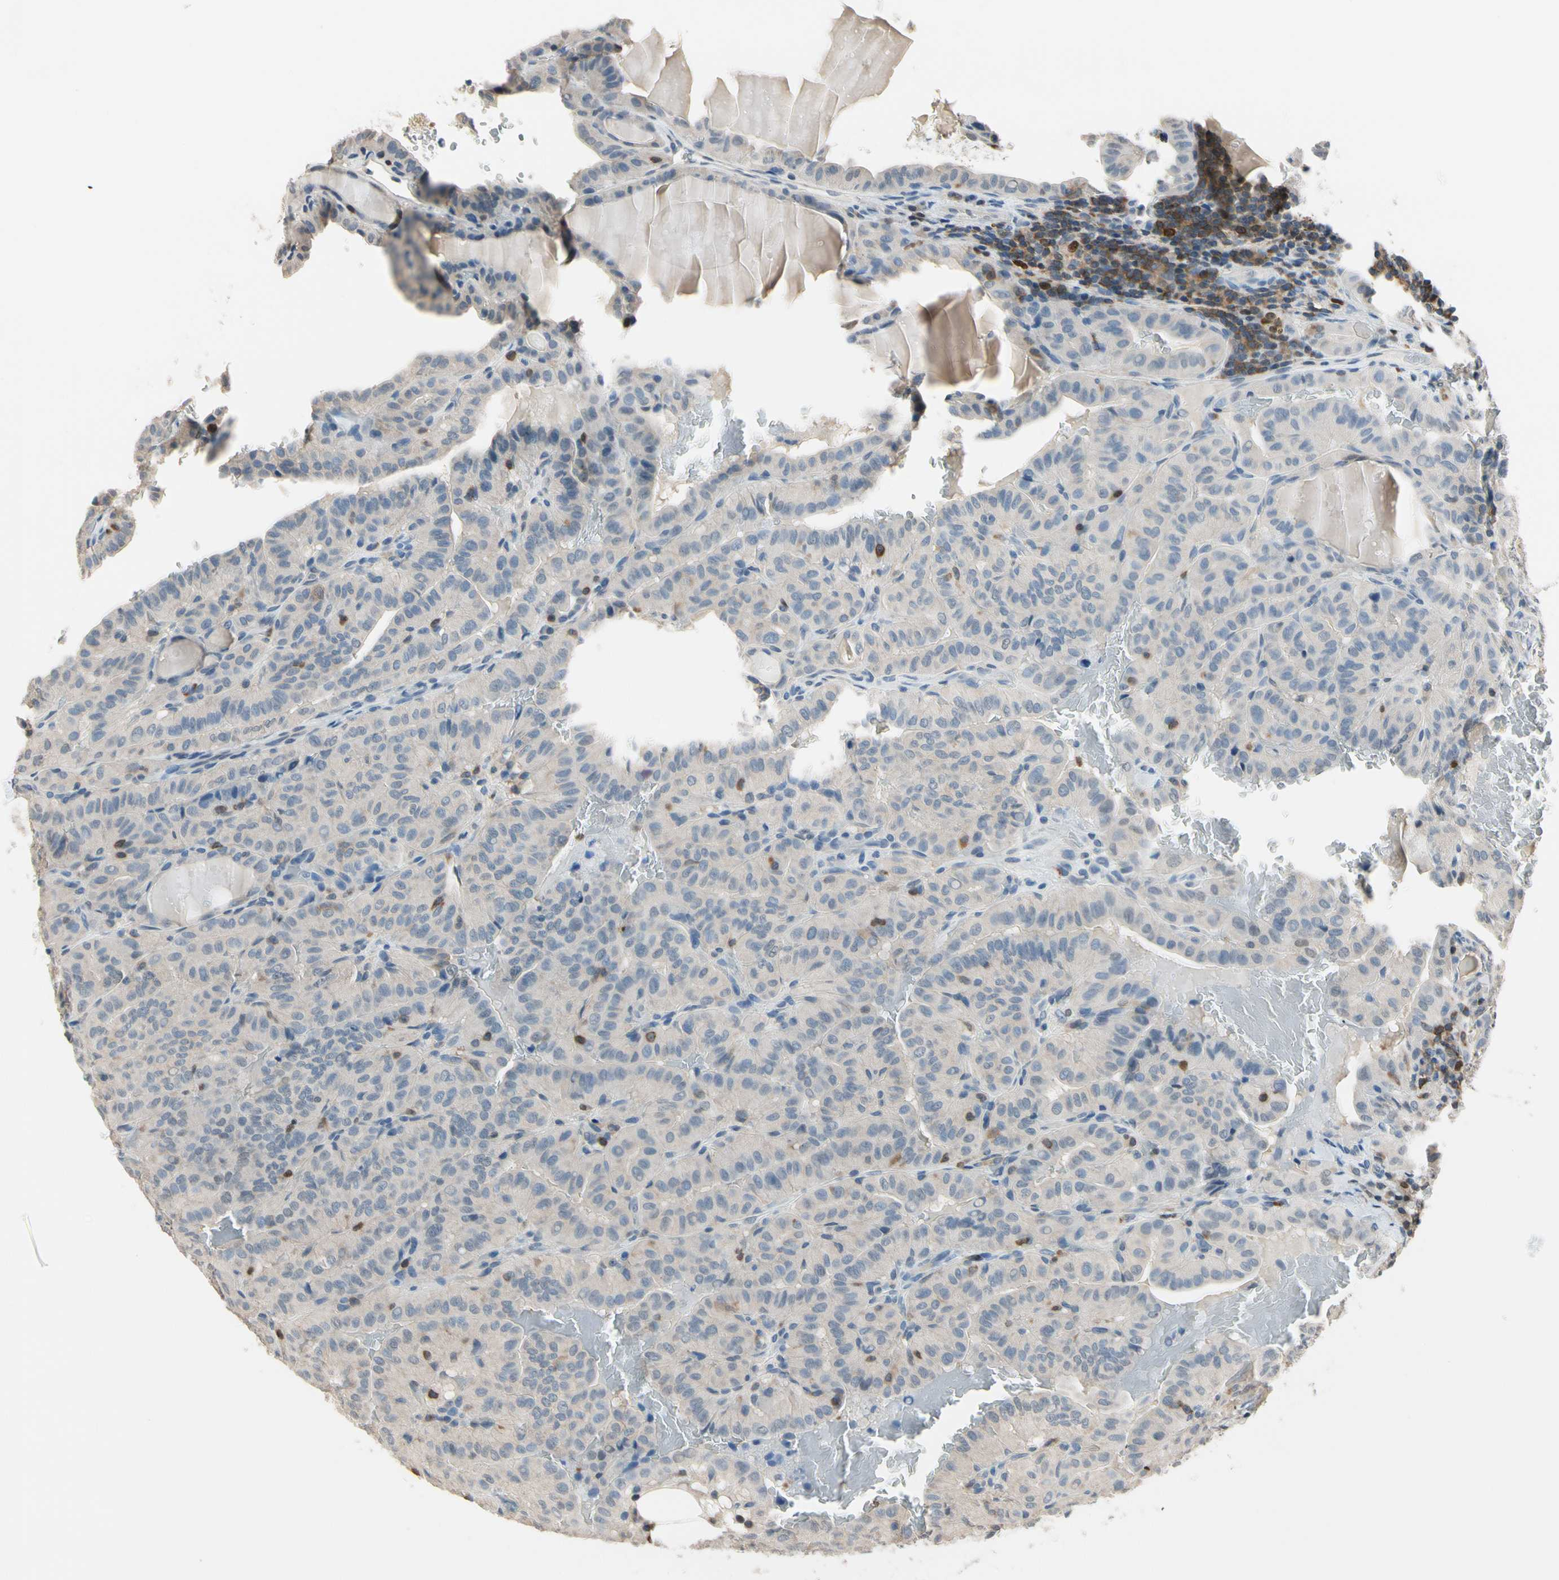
{"staining": {"intensity": "weak", "quantity": "<25%", "location": "cytoplasmic/membranous"}, "tissue": "thyroid cancer", "cell_type": "Tumor cells", "image_type": "cancer", "snomed": [{"axis": "morphology", "description": "Papillary adenocarcinoma, NOS"}, {"axis": "topography", "description": "Thyroid gland"}], "caption": "Immunohistochemistry of human thyroid cancer reveals no expression in tumor cells.", "gene": "NFATC2", "patient": {"sex": "male", "age": 77}}